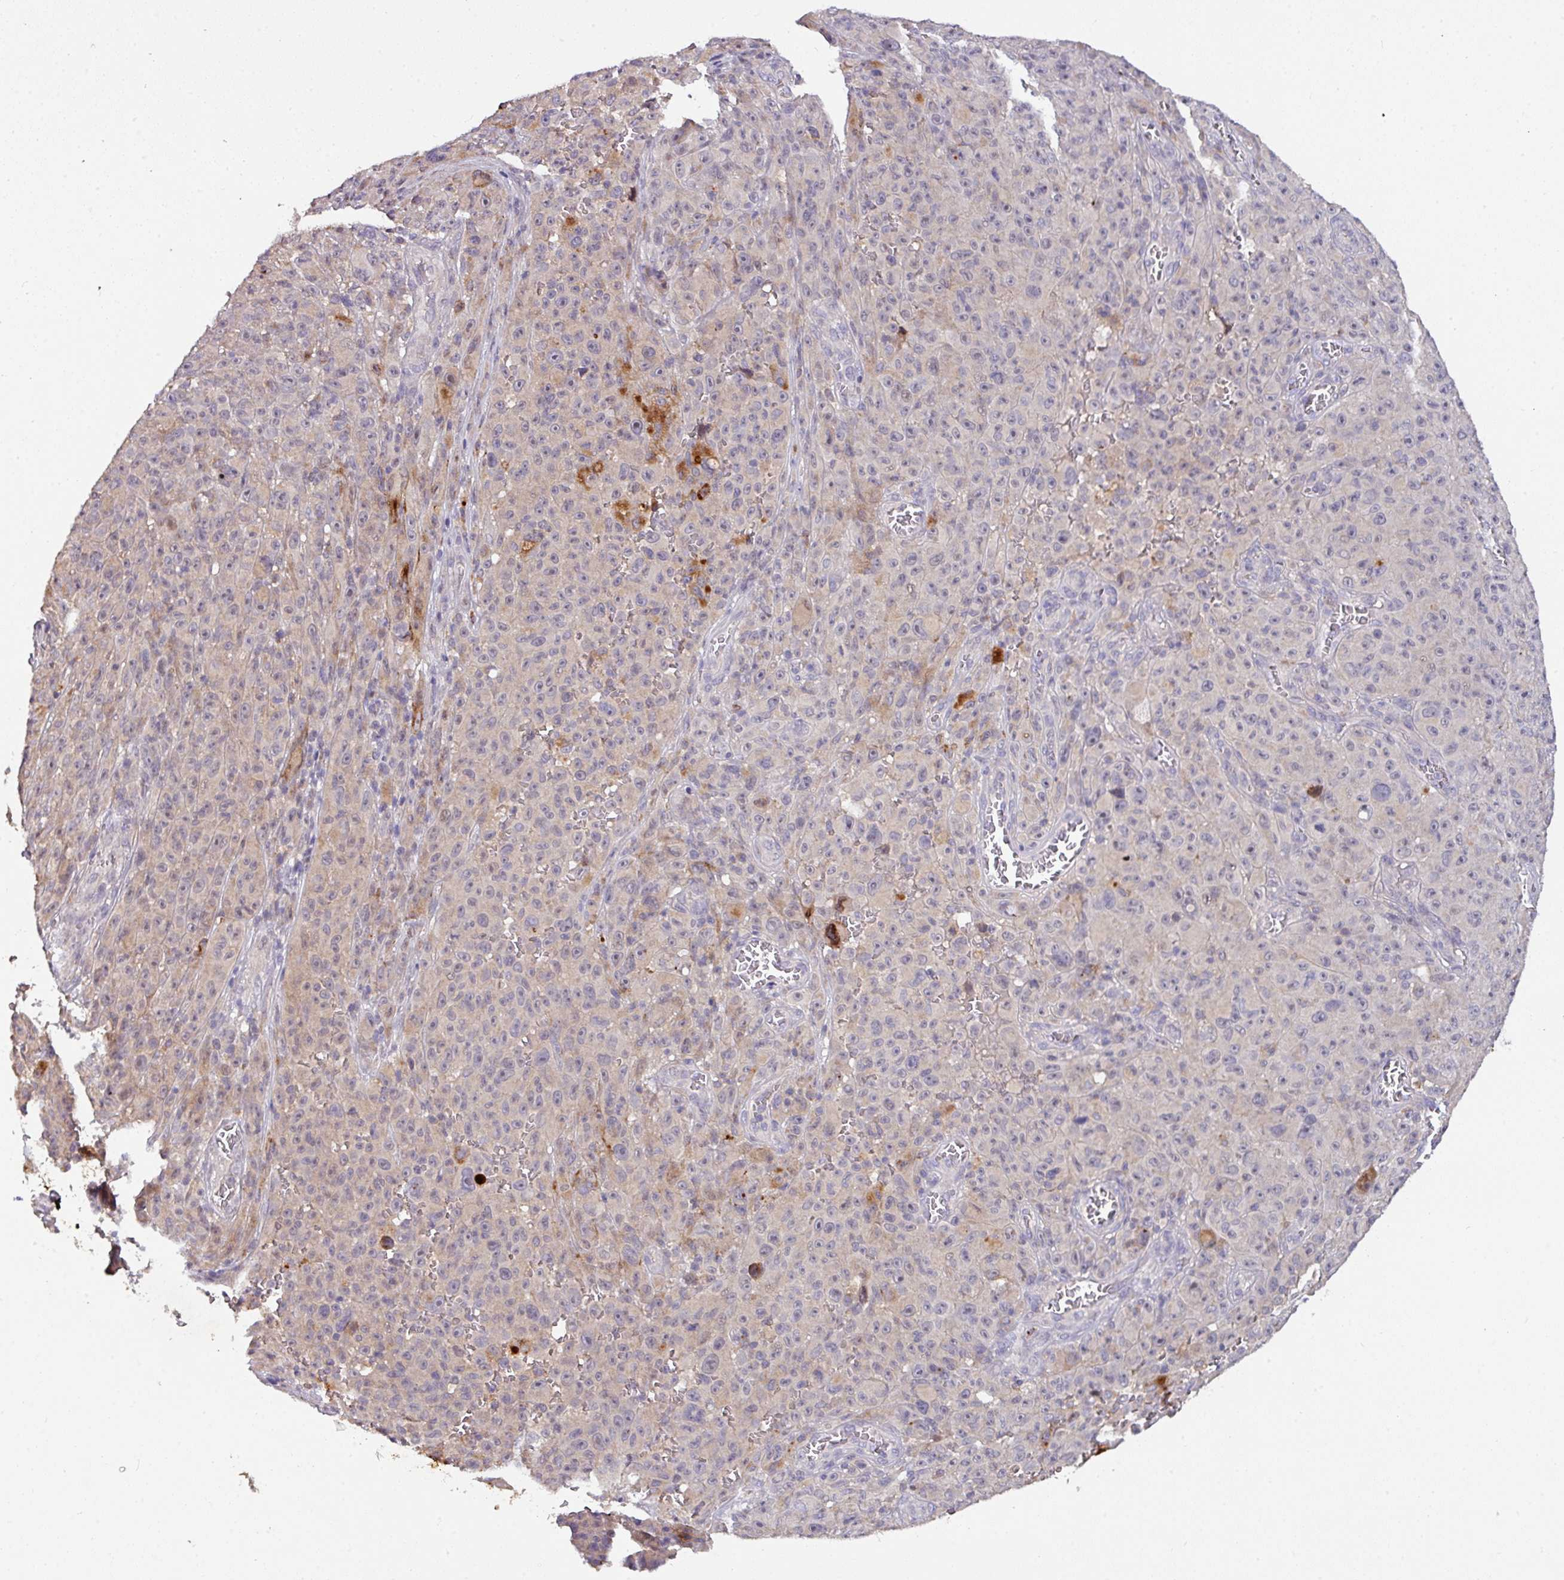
{"staining": {"intensity": "negative", "quantity": "none", "location": "none"}, "tissue": "melanoma", "cell_type": "Tumor cells", "image_type": "cancer", "snomed": [{"axis": "morphology", "description": "Malignant melanoma, NOS"}, {"axis": "topography", "description": "Skin"}], "caption": "This is an immunohistochemistry (IHC) photomicrograph of malignant melanoma. There is no expression in tumor cells.", "gene": "AEBP2", "patient": {"sex": "female", "age": 82}}